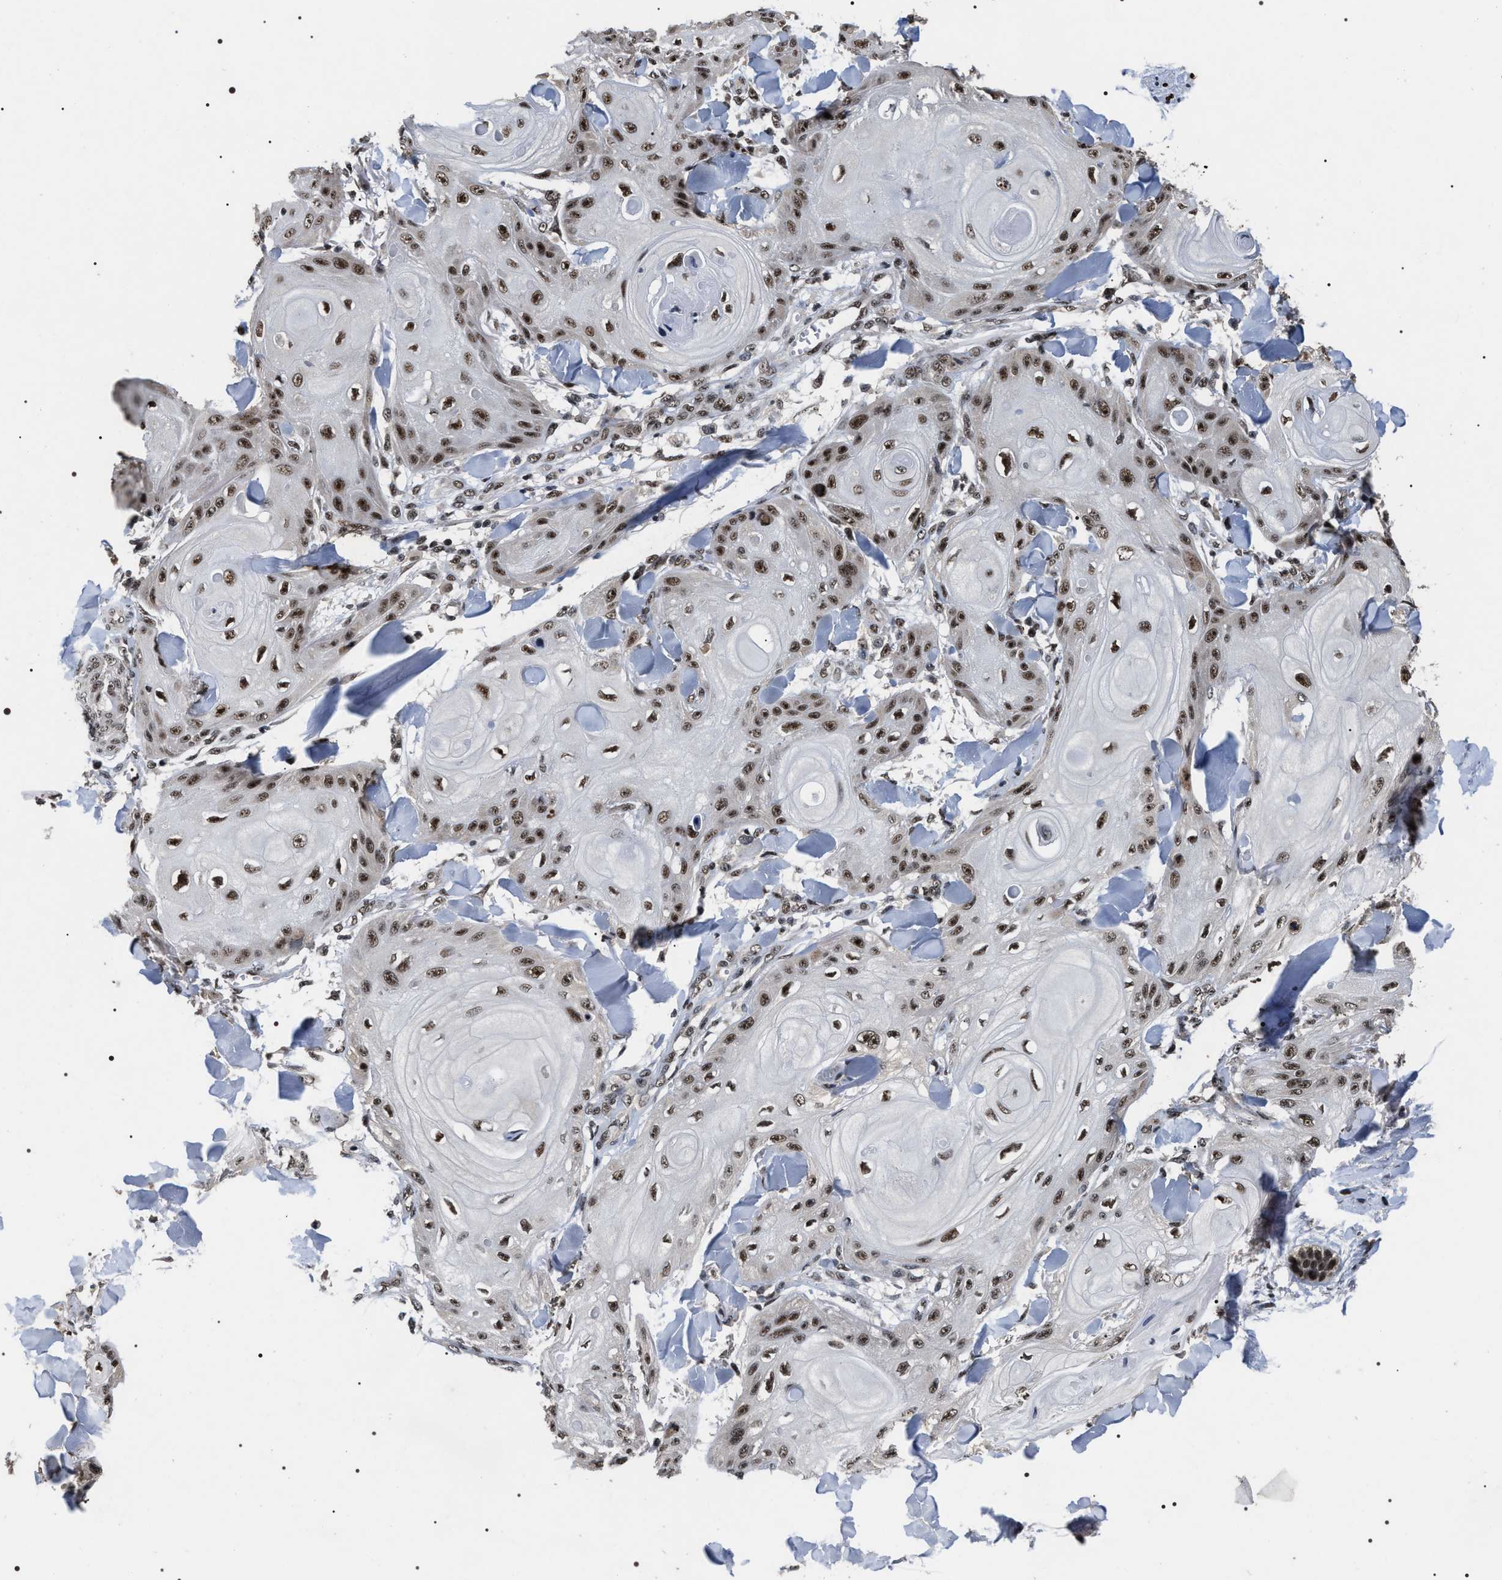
{"staining": {"intensity": "moderate", "quantity": ">75%", "location": "nuclear"}, "tissue": "skin cancer", "cell_type": "Tumor cells", "image_type": "cancer", "snomed": [{"axis": "morphology", "description": "Squamous cell carcinoma, NOS"}, {"axis": "topography", "description": "Skin"}], "caption": "Immunohistochemistry (IHC) (DAB (3,3'-diaminobenzidine)) staining of skin cancer (squamous cell carcinoma) shows moderate nuclear protein expression in approximately >75% of tumor cells.", "gene": "RRP1B", "patient": {"sex": "male", "age": 74}}